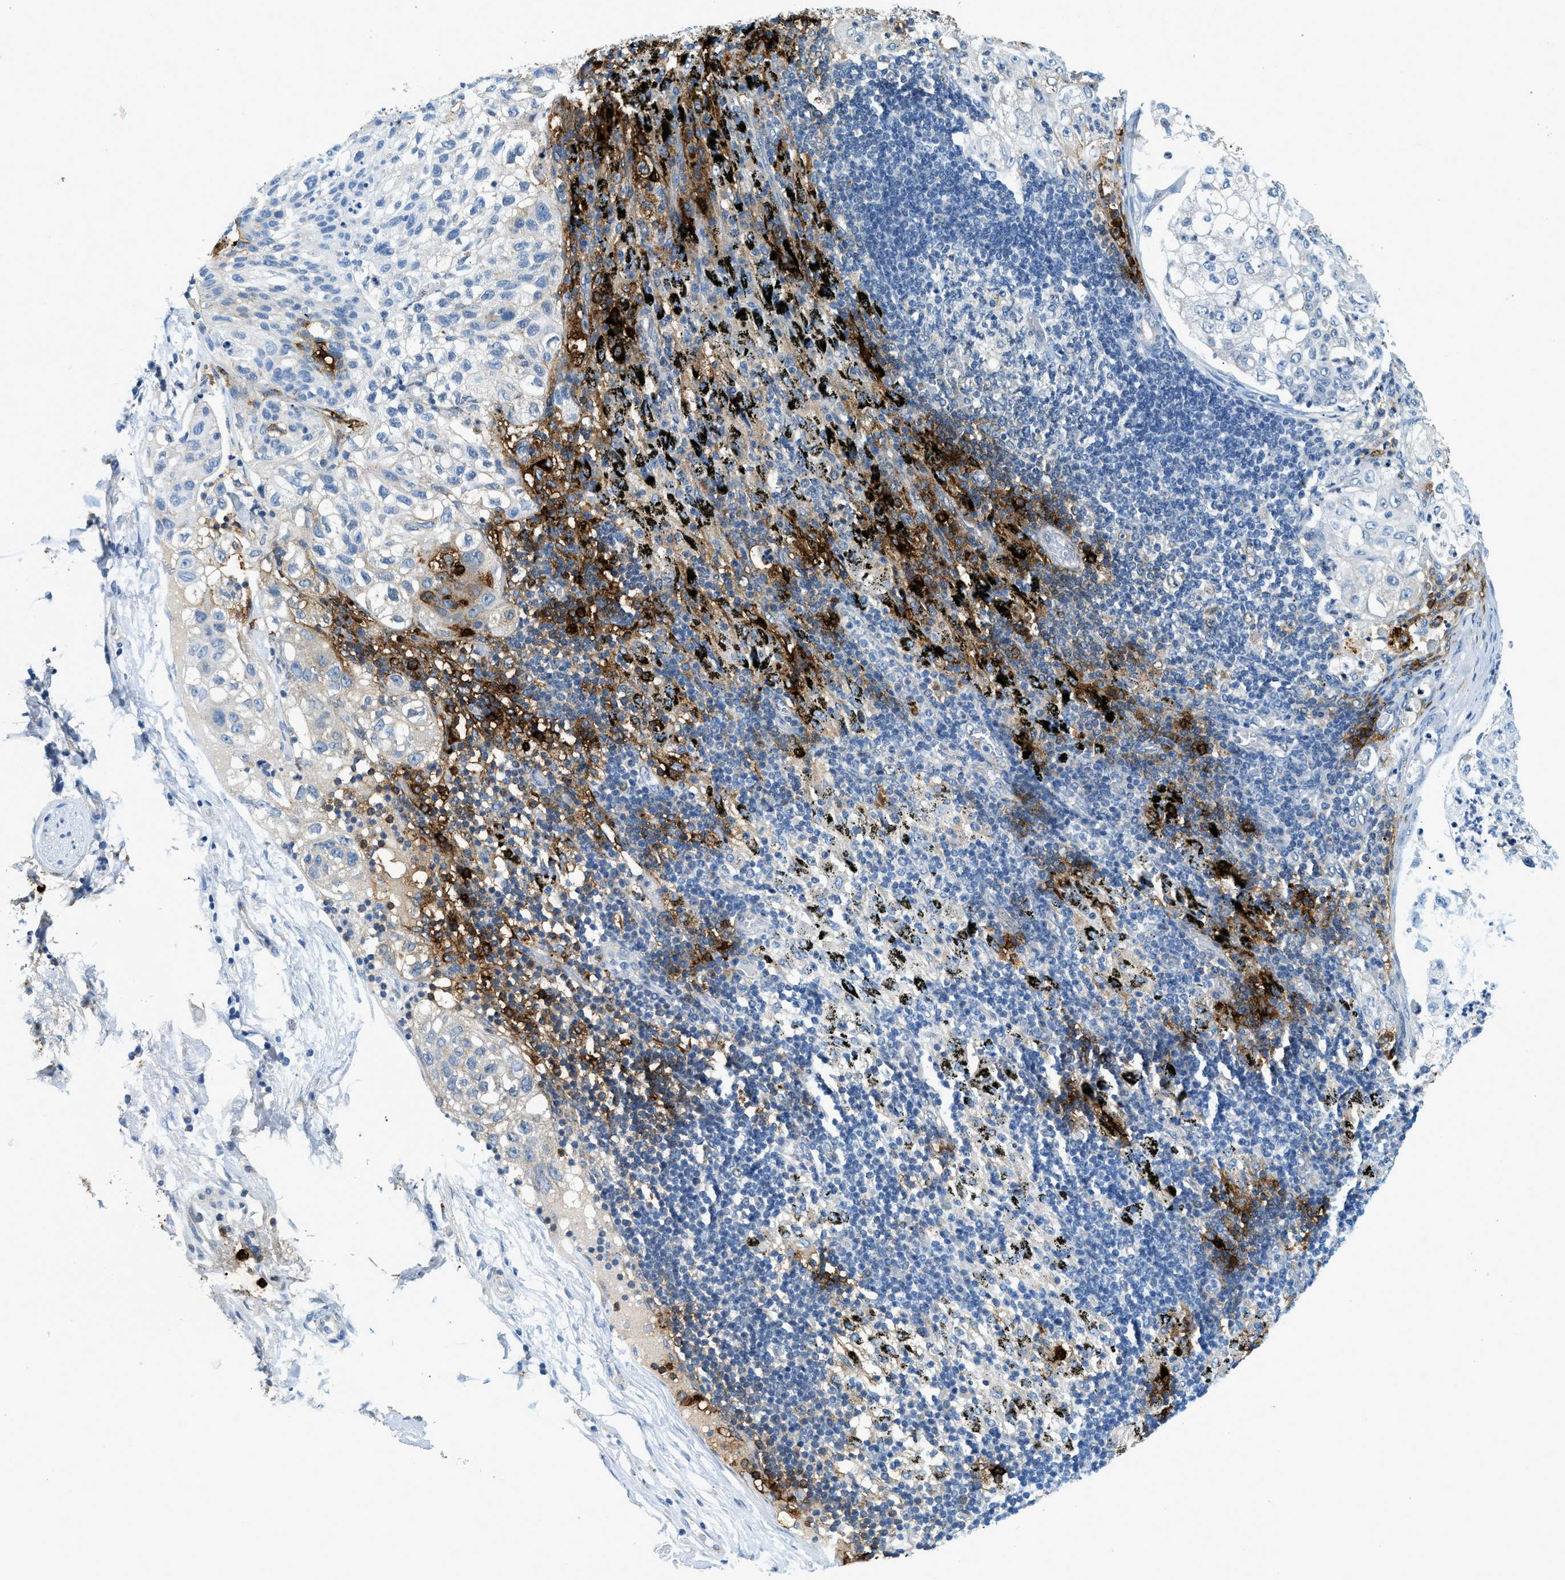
{"staining": {"intensity": "negative", "quantity": "none", "location": "none"}, "tissue": "lung cancer", "cell_type": "Tumor cells", "image_type": "cancer", "snomed": [{"axis": "morphology", "description": "Inflammation, NOS"}, {"axis": "morphology", "description": "Squamous cell carcinoma, NOS"}, {"axis": "topography", "description": "Lymph node"}, {"axis": "topography", "description": "Soft tissue"}, {"axis": "topography", "description": "Lung"}], "caption": "Immunohistochemistry (IHC) of lung cancer (squamous cell carcinoma) reveals no positivity in tumor cells.", "gene": "TPSAB1", "patient": {"sex": "male", "age": 66}}